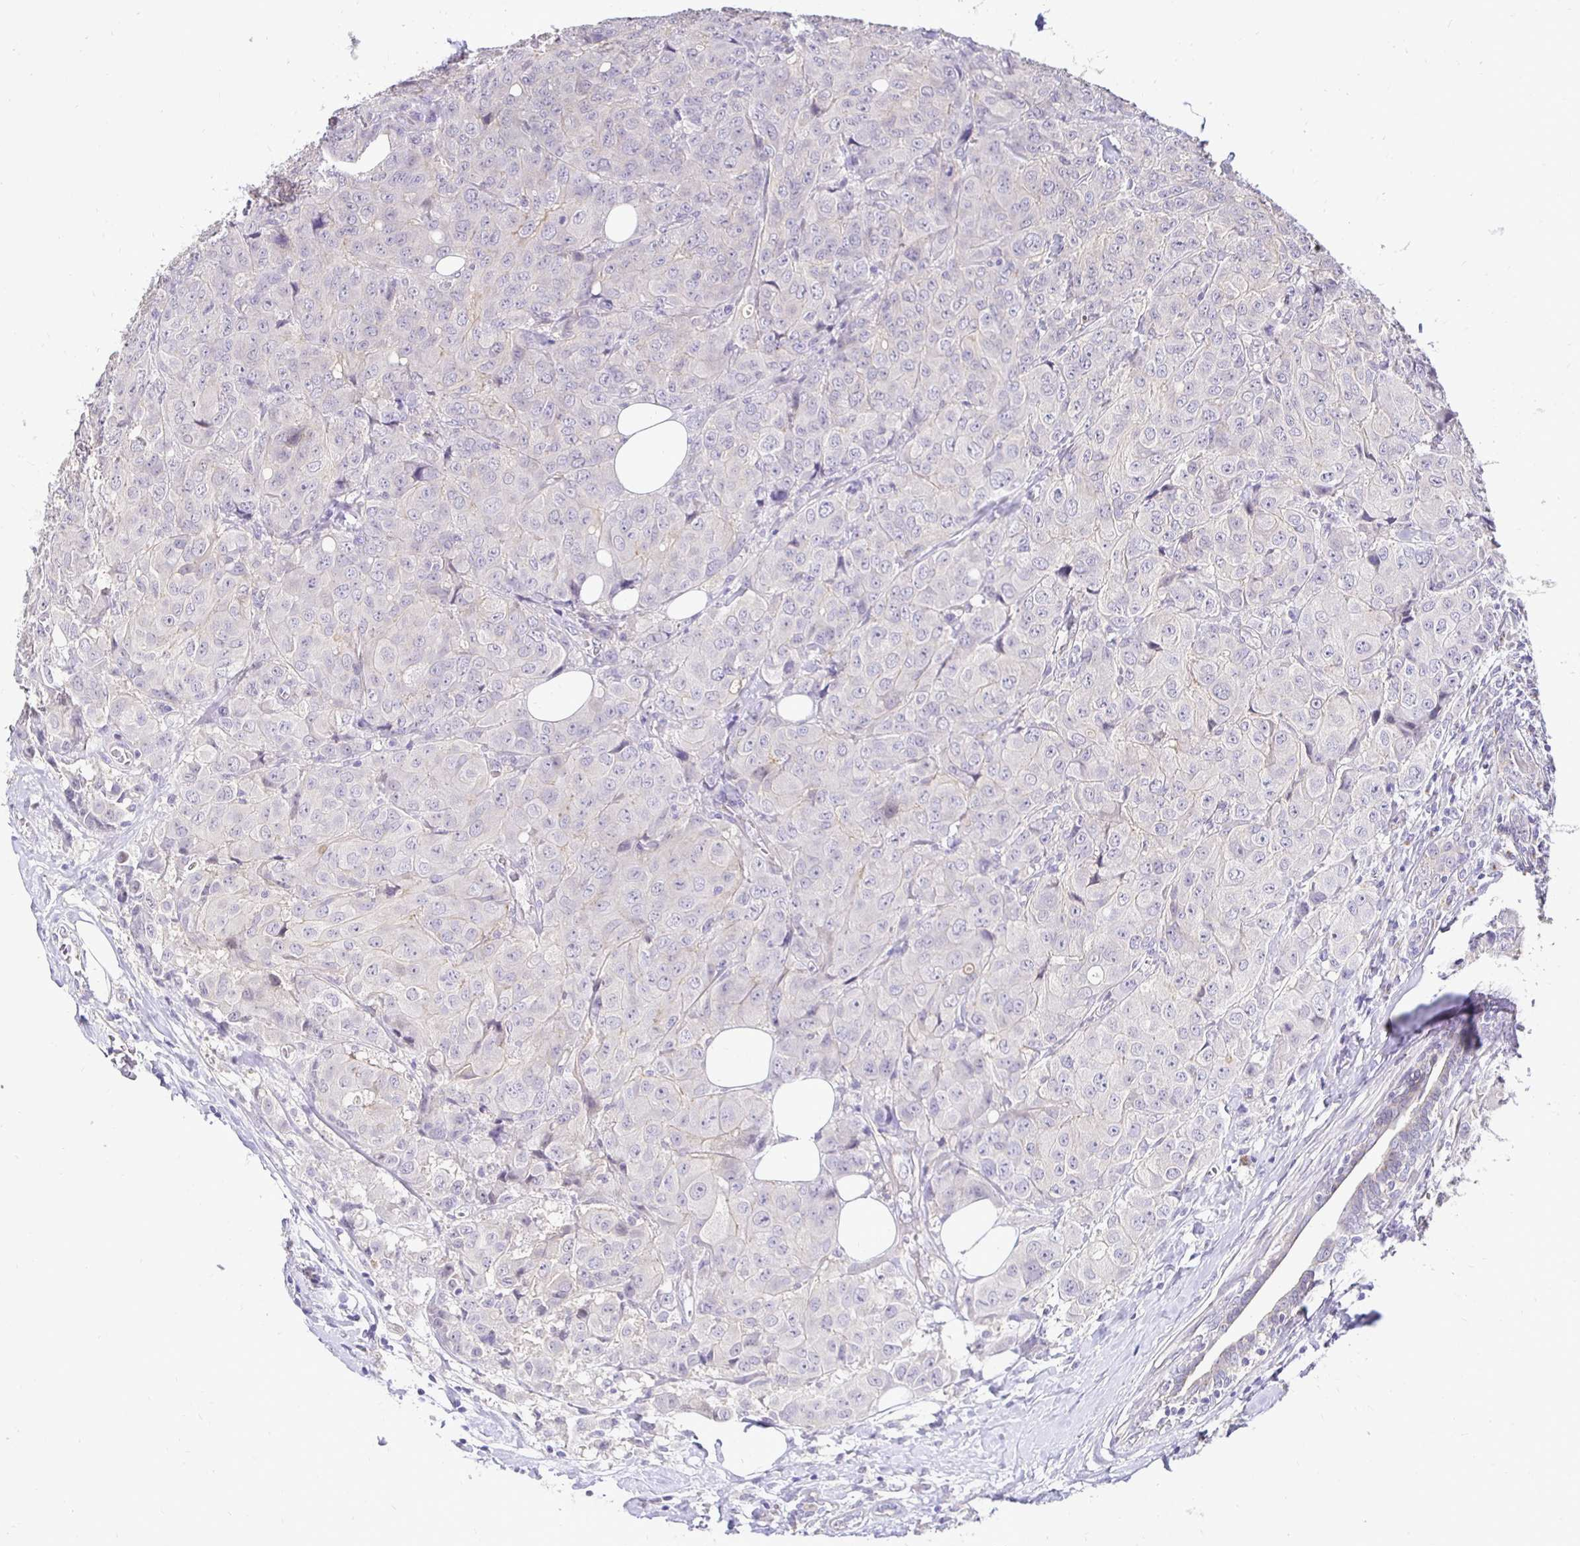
{"staining": {"intensity": "negative", "quantity": "none", "location": "none"}, "tissue": "breast cancer", "cell_type": "Tumor cells", "image_type": "cancer", "snomed": [{"axis": "morphology", "description": "Duct carcinoma"}, {"axis": "topography", "description": "Breast"}], "caption": "Infiltrating ductal carcinoma (breast) stained for a protein using IHC demonstrates no staining tumor cells.", "gene": "SLC9A1", "patient": {"sex": "female", "age": 43}}